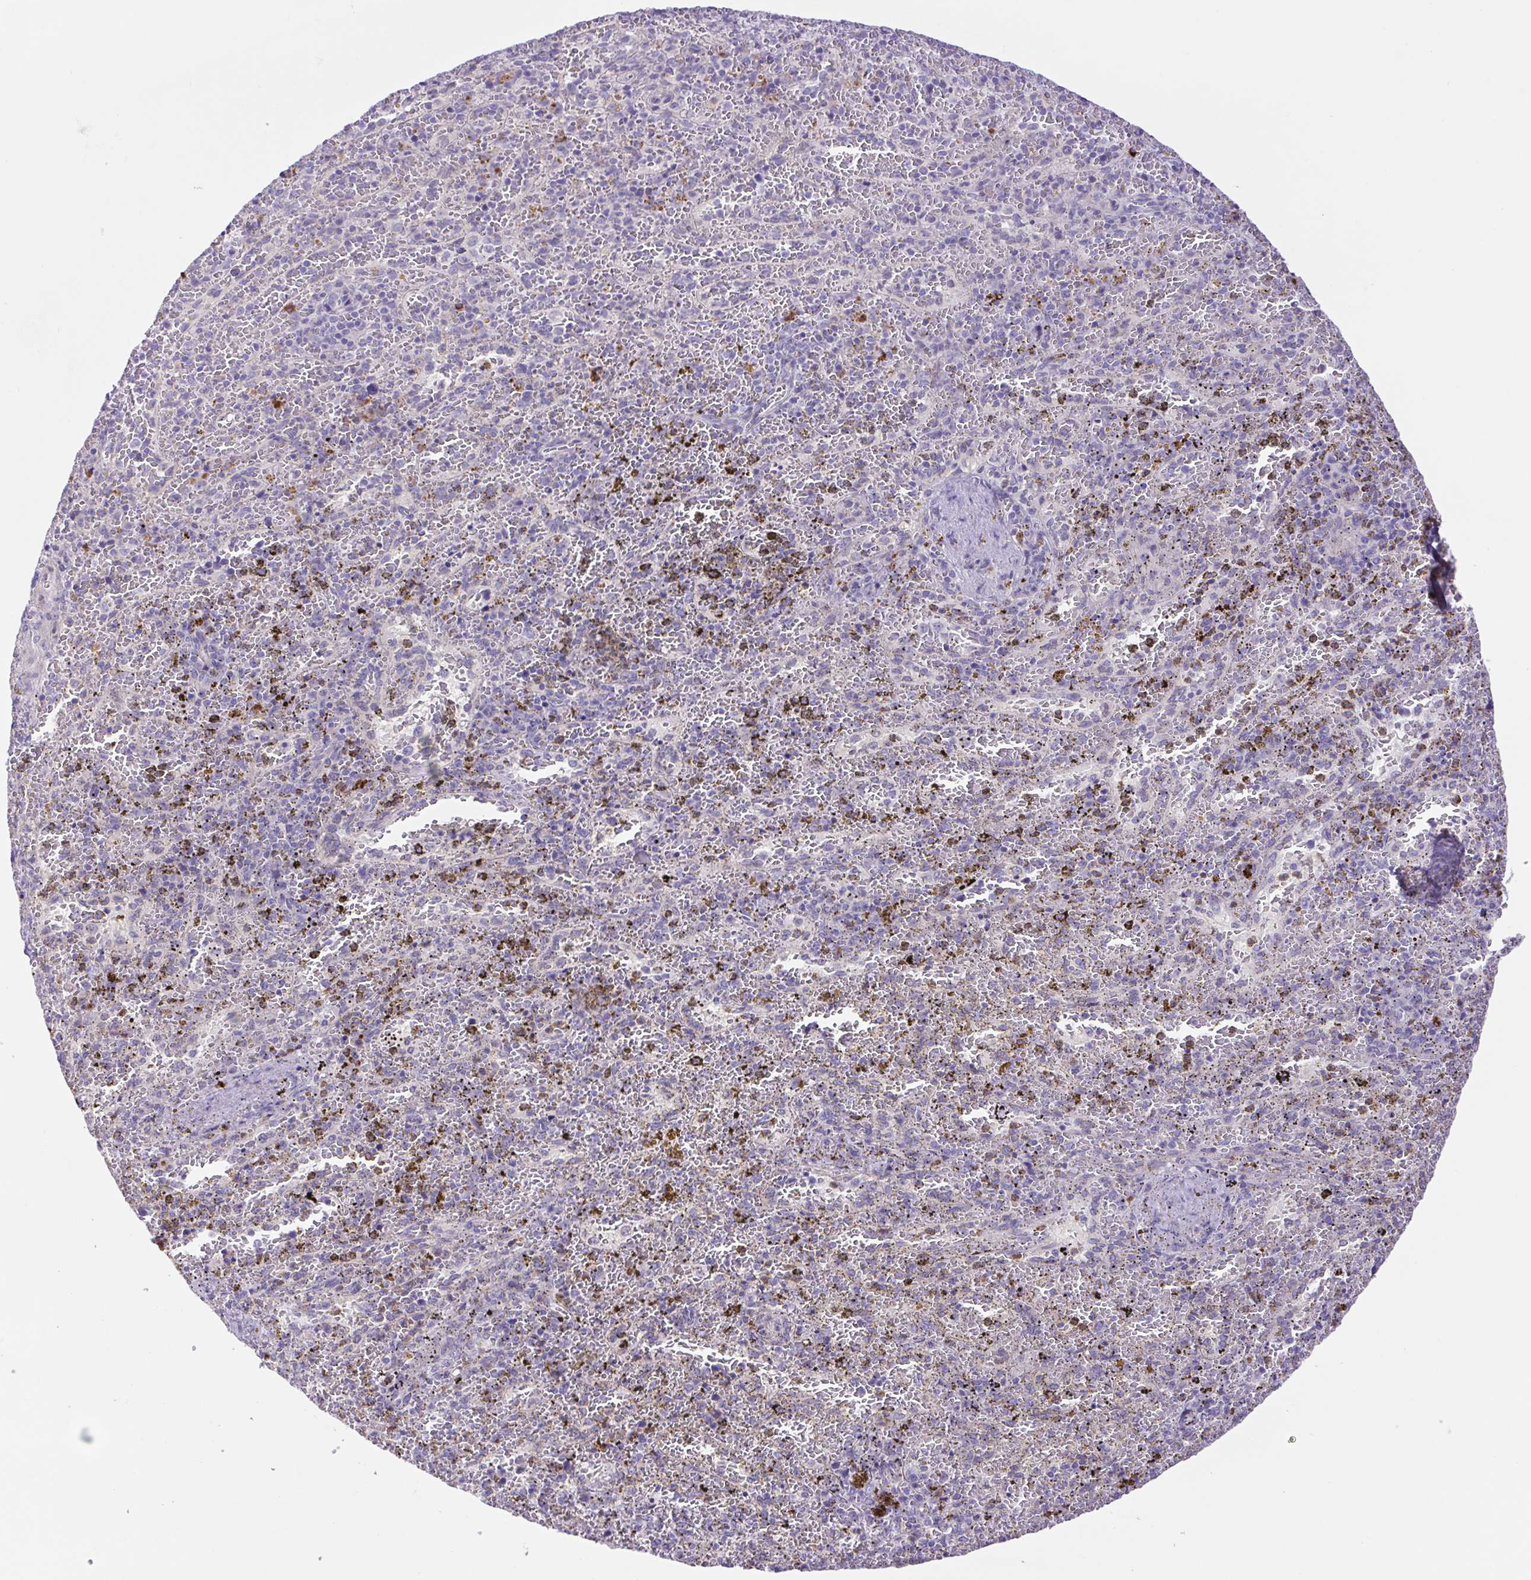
{"staining": {"intensity": "negative", "quantity": "none", "location": "none"}, "tissue": "spleen", "cell_type": "Cells in red pulp", "image_type": "normal", "snomed": [{"axis": "morphology", "description": "Normal tissue, NOS"}, {"axis": "topography", "description": "Spleen"}], "caption": "Human spleen stained for a protein using immunohistochemistry demonstrates no positivity in cells in red pulp.", "gene": "FAM177B", "patient": {"sex": "female", "age": 50}}